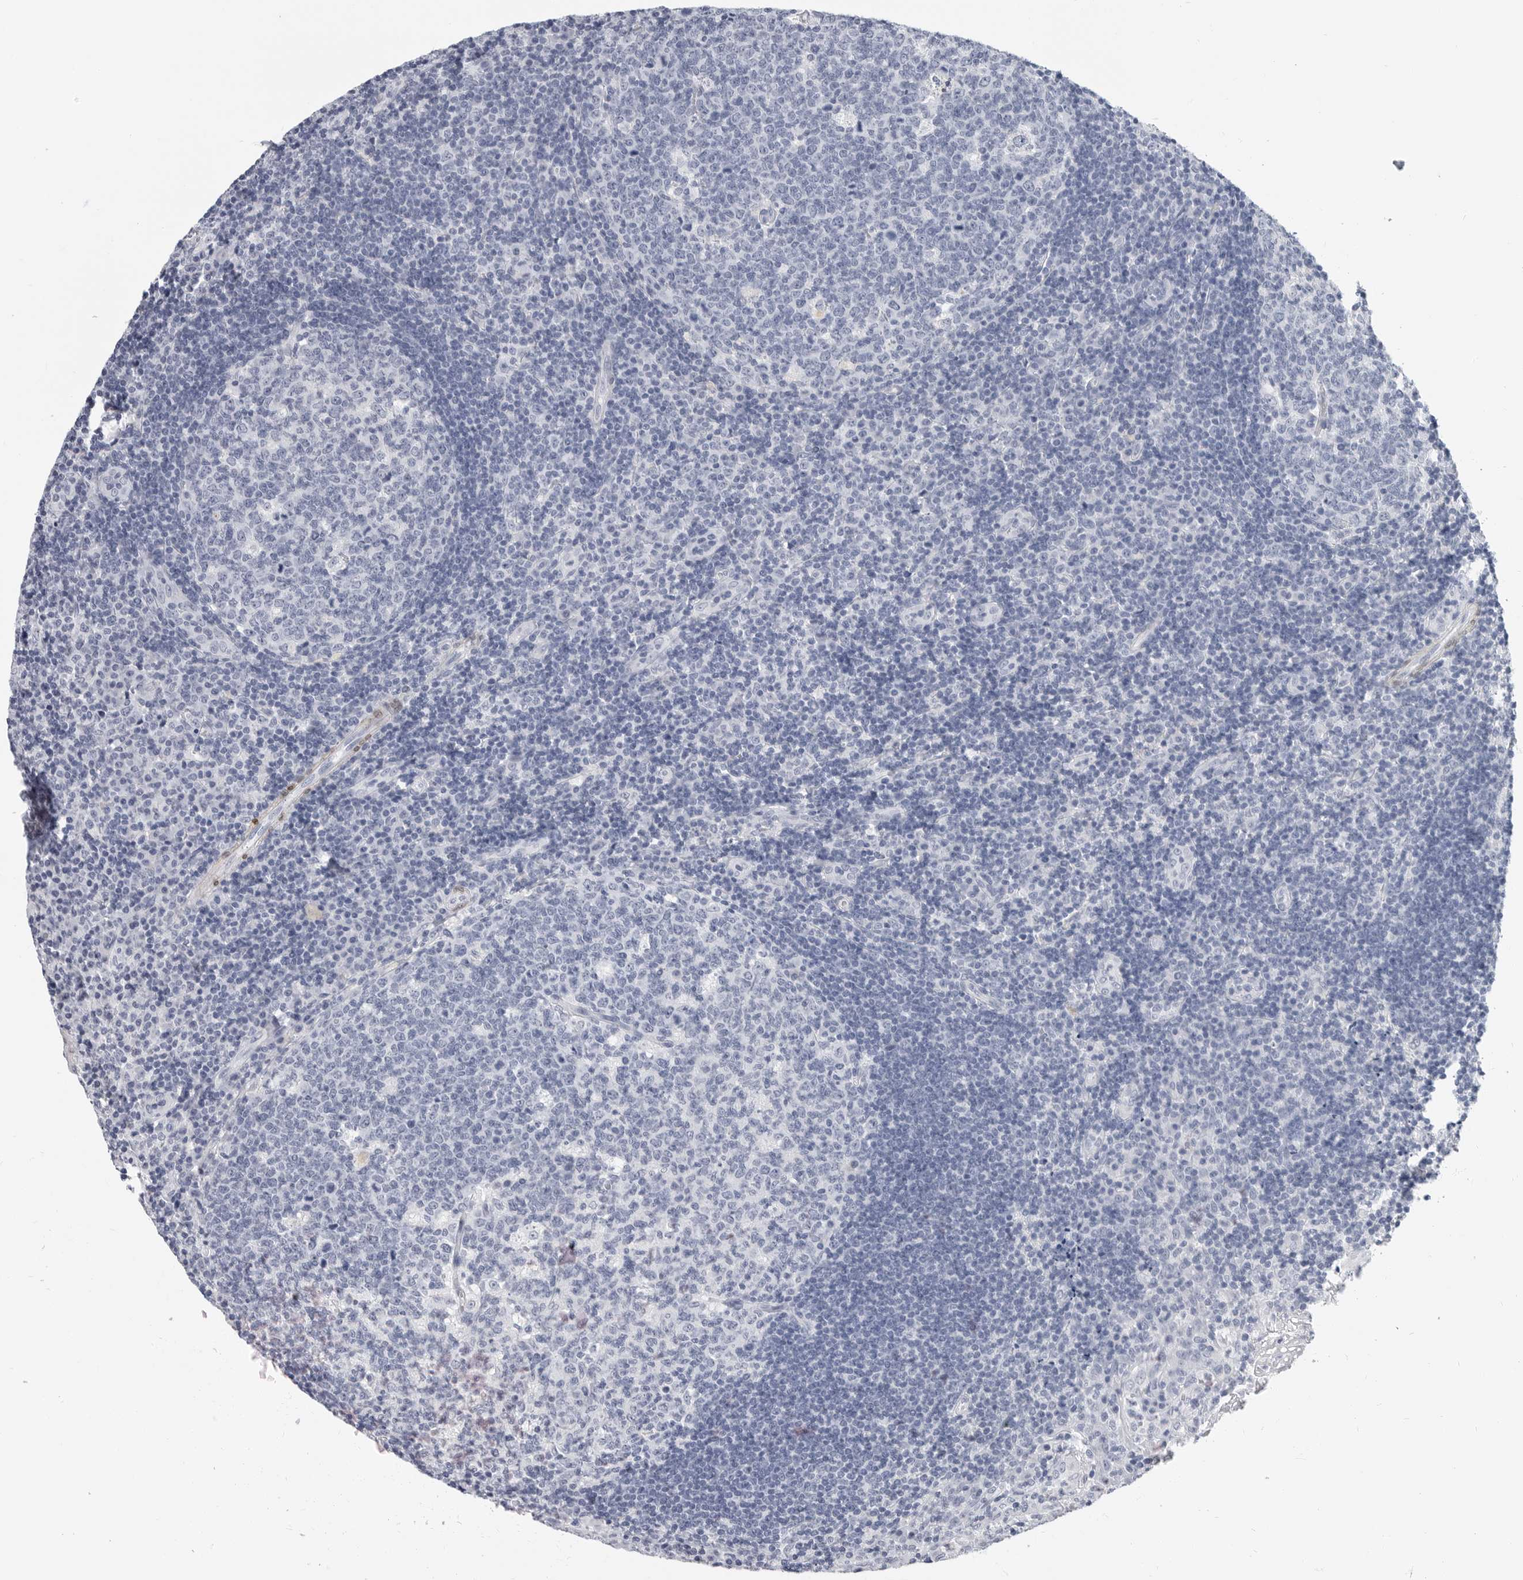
{"staining": {"intensity": "negative", "quantity": "none", "location": "none"}, "tissue": "tonsil", "cell_type": "Germinal center cells", "image_type": "normal", "snomed": [{"axis": "morphology", "description": "Normal tissue, NOS"}, {"axis": "topography", "description": "Tonsil"}], "caption": "IHC histopathology image of normal tonsil: human tonsil stained with DAB reveals no significant protein expression in germinal center cells.", "gene": "PLN", "patient": {"sex": "female", "age": 40}}